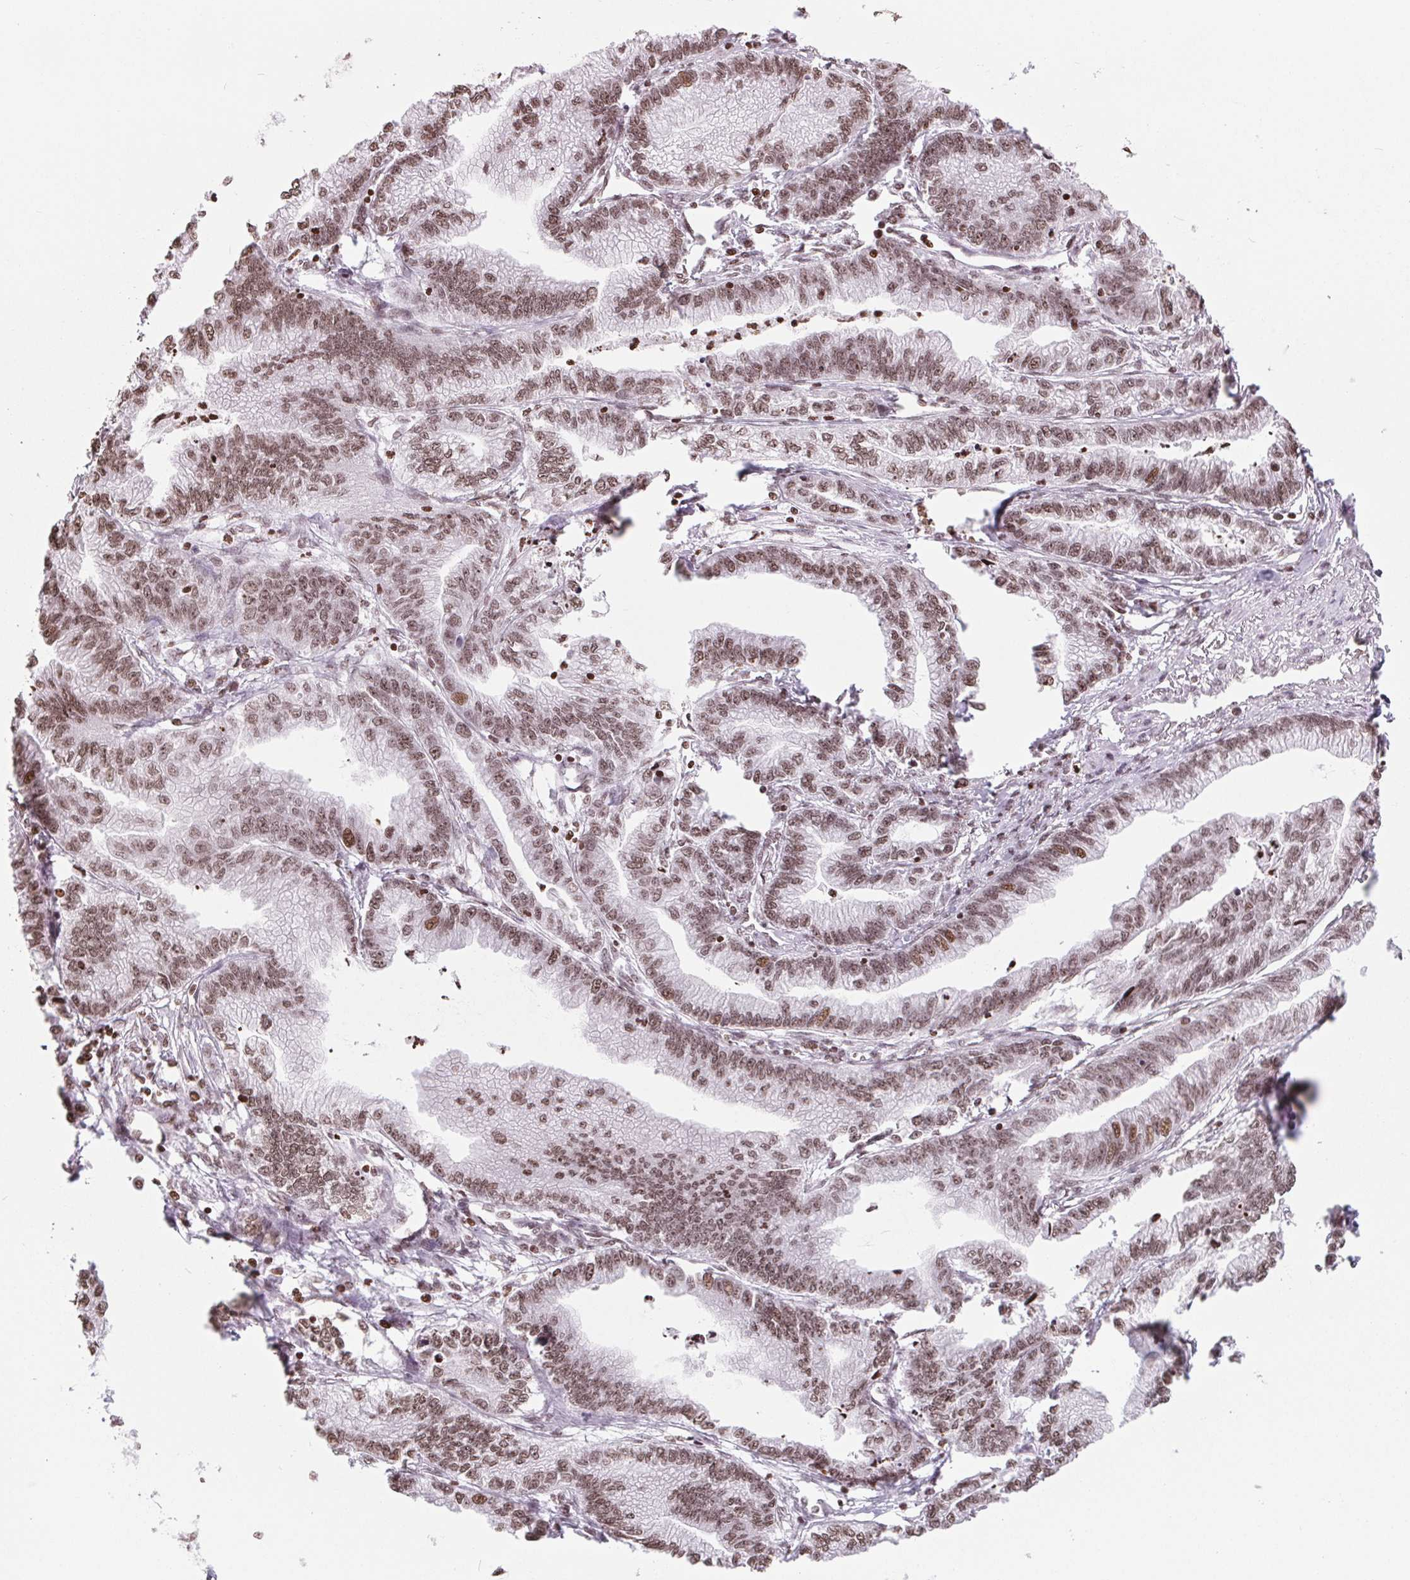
{"staining": {"intensity": "moderate", "quantity": ">75%", "location": "nuclear"}, "tissue": "stomach cancer", "cell_type": "Tumor cells", "image_type": "cancer", "snomed": [{"axis": "morphology", "description": "Adenocarcinoma, NOS"}, {"axis": "topography", "description": "Stomach"}], "caption": "Protein expression by immunohistochemistry (IHC) demonstrates moderate nuclear staining in about >75% of tumor cells in stomach cancer.", "gene": "SMIM12", "patient": {"sex": "male", "age": 83}}